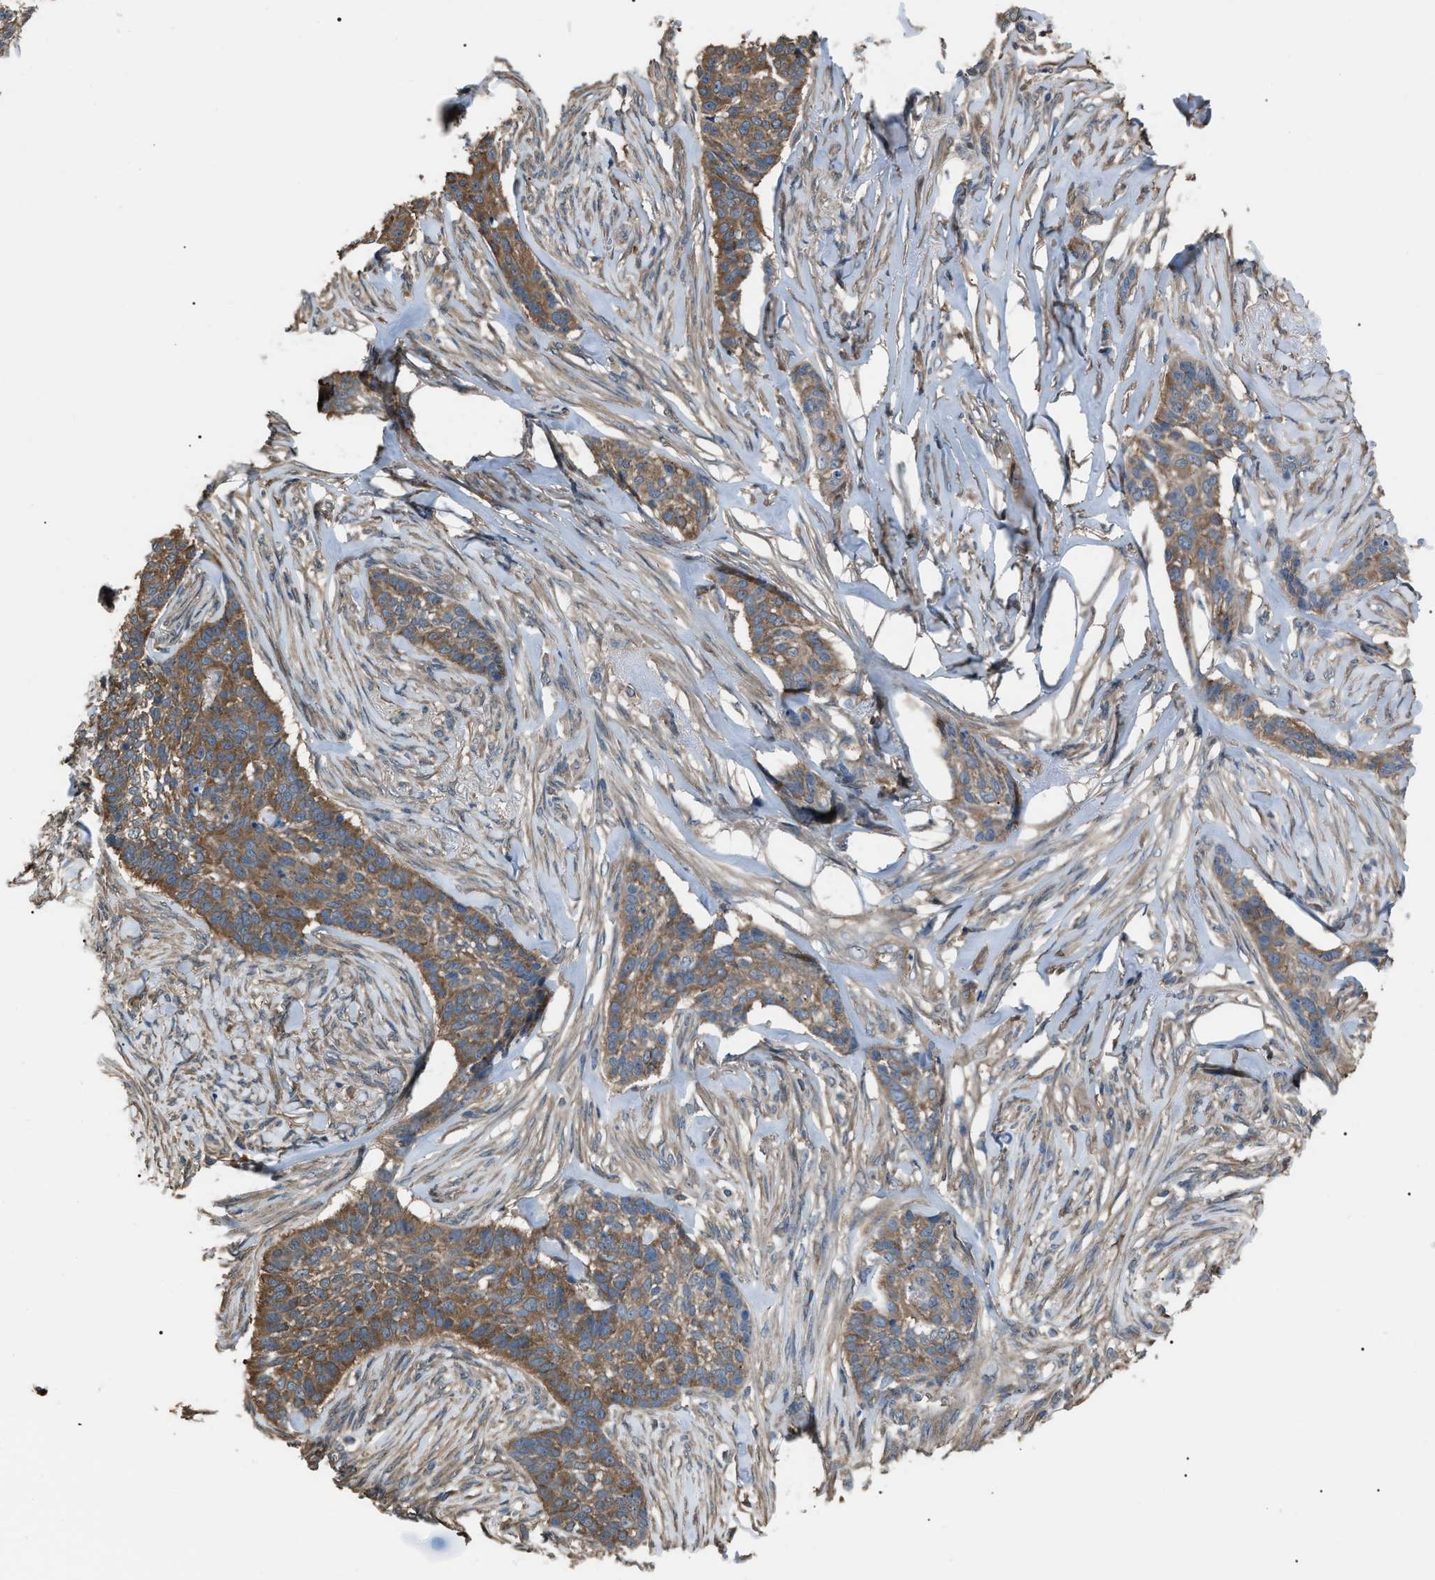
{"staining": {"intensity": "moderate", "quantity": ">75%", "location": "cytoplasmic/membranous"}, "tissue": "skin cancer", "cell_type": "Tumor cells", "image_type": "cancer", "snomed": [{"axis": "morphology", "description": "Basal cell carcinoma"}, {"axis": "topography", "description": "Skin"}], "caption": "Human basal cell carcinoma (skin) stained with a protein marker exhibits moderate staining in tumor cells.", "gene": "PDCD5", "patient": {"sex": "male", "age": 85}}